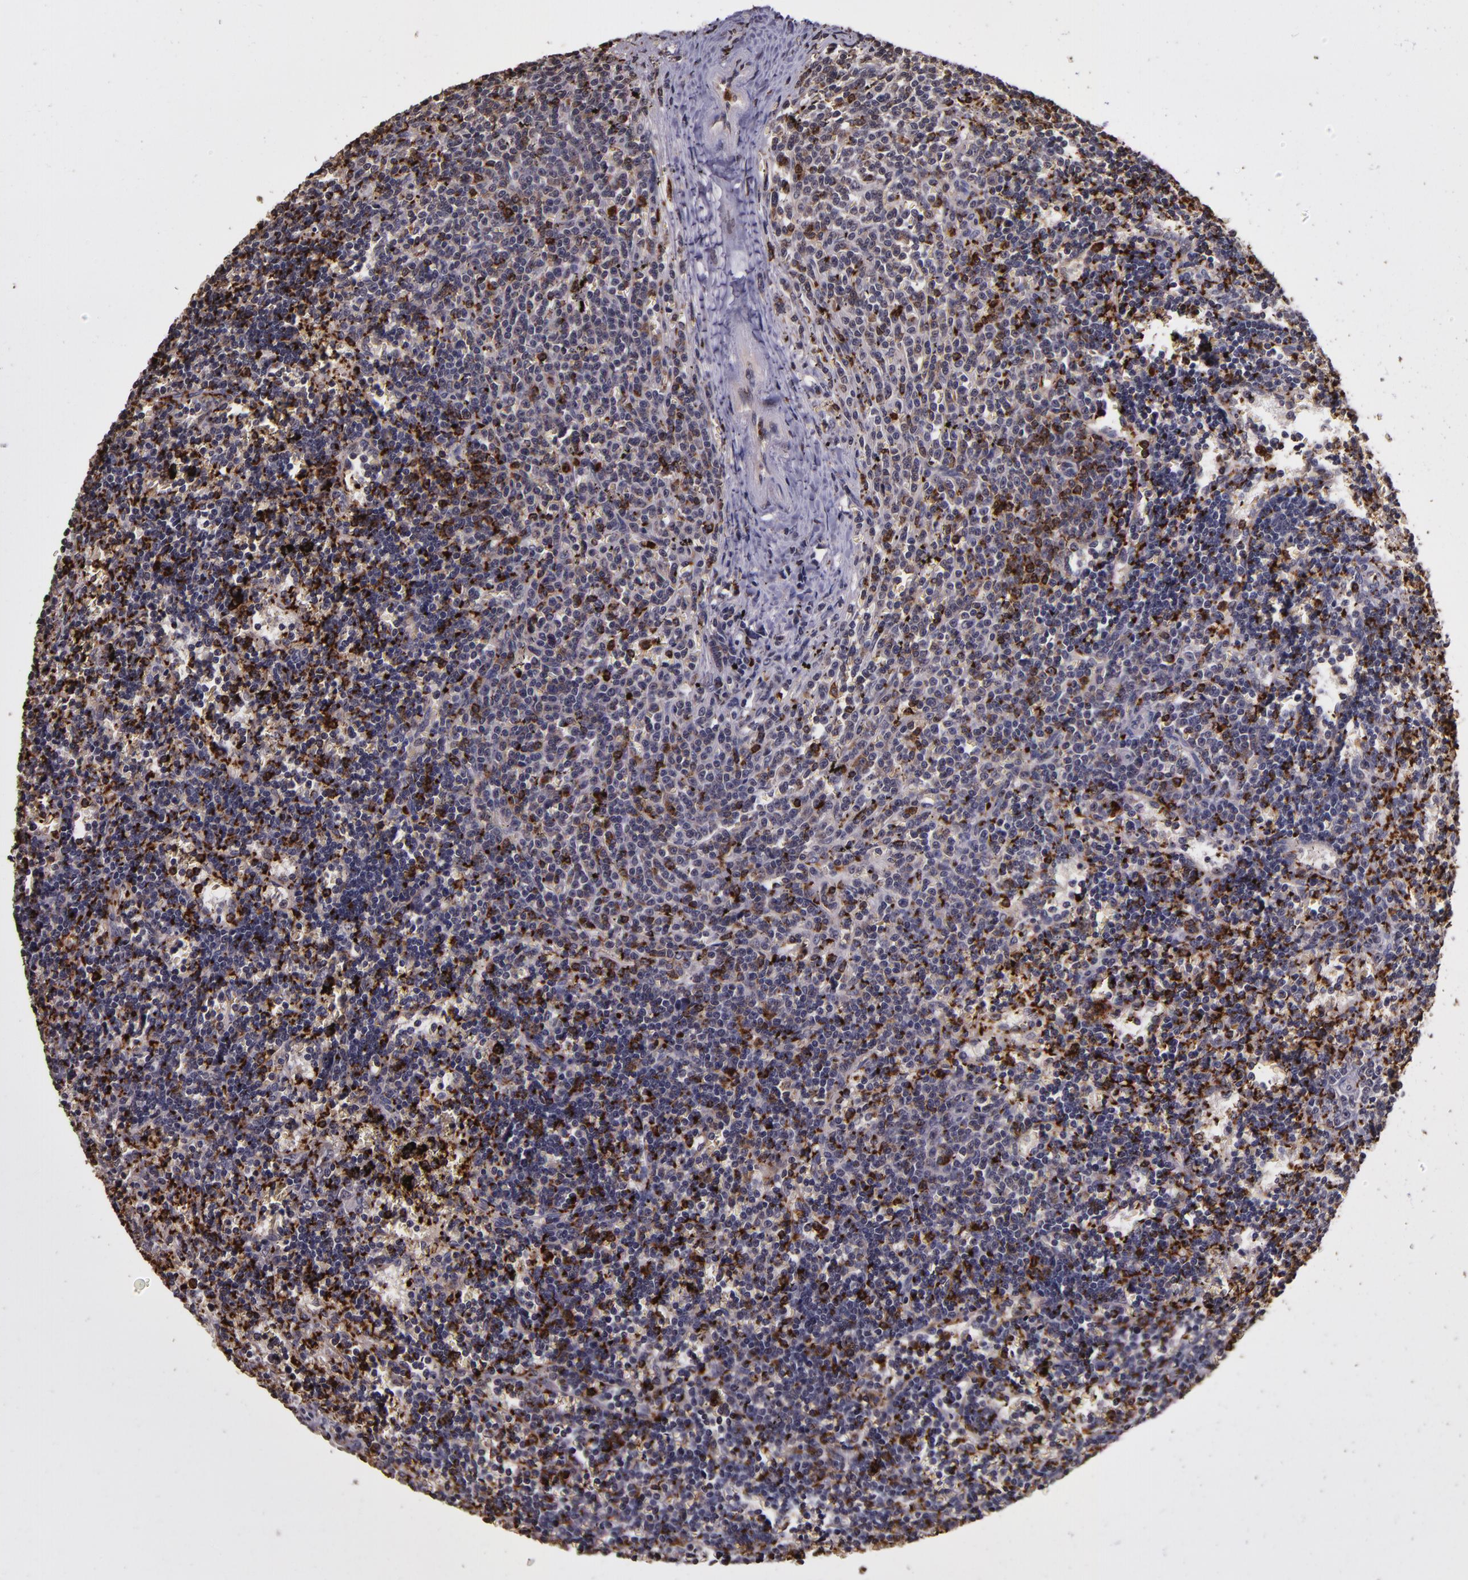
{"staining": {"intensity": "strong", "quantity": "25%-75%", "location": "cytoplasmic/membranous"}, "tissue": "lymphoma", "cell_type": "Tumor cells", "image_type": "cancer", "snomed": [{"axis": "morphology", "description": "Malignant lymphoma, non-Hodgkin's type, Low grade"}, {"axis": "topography", "description": "Spleen"}], "caption": "A brown stain highlights strong cytoplasmic/membranous expression of a protein in human malignant lymphoma, non-Hodgkin's type (low-grade) tumor cells.", "gene": "SLC2A3", "patient": {"sex": "male", "age": 60}}